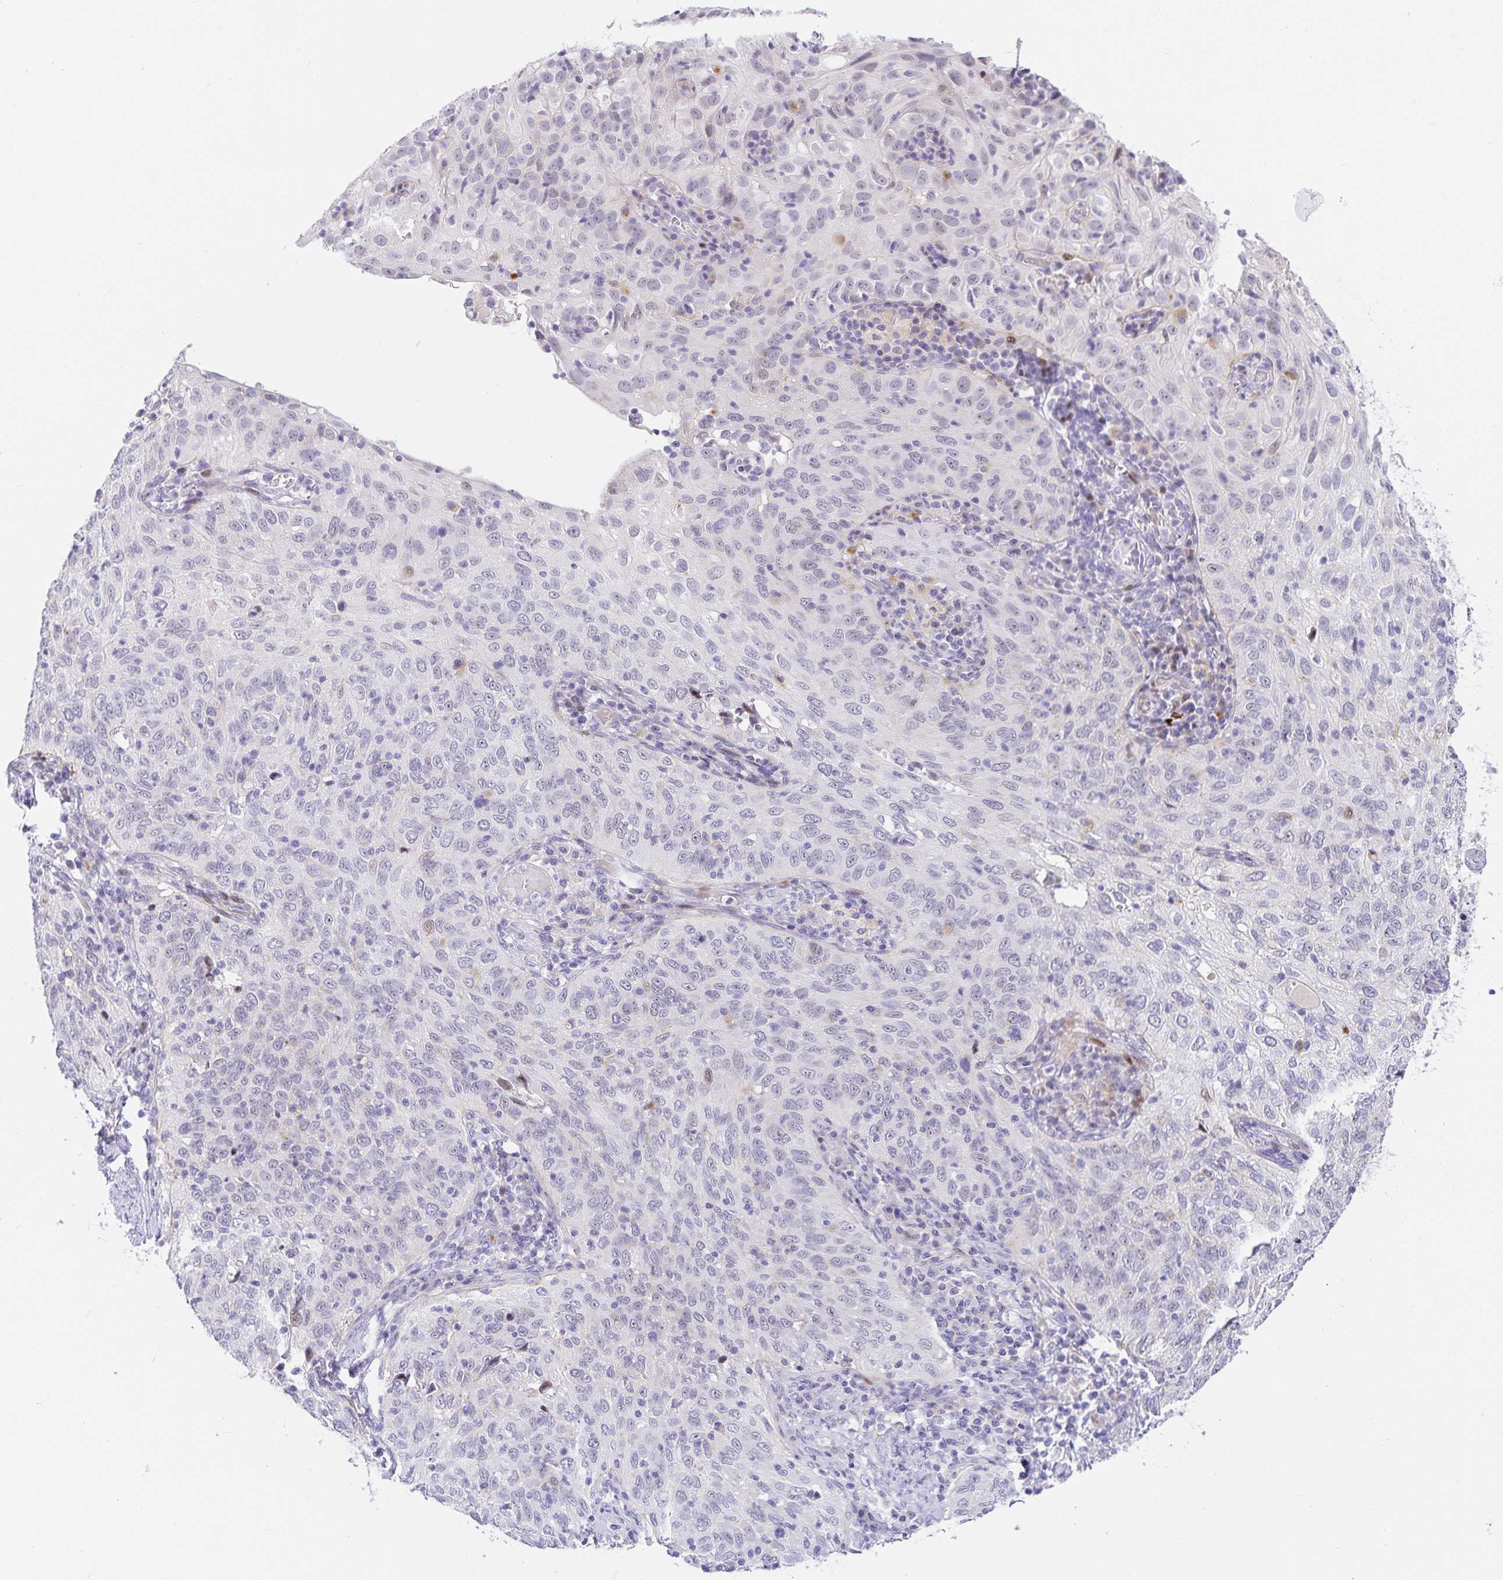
{"staining": {"intensity": "negative", "quantity": "none", "location": "none"}, "tissue": "cervical cancer", "cell_type": "Tumor cells", "image_type": "cancer", "snomed": [{"axis": "morphology", "description": "Squamous cell carcinoma, NOS"}, {"axis": "topography", "description": "Cervix"}], "caption": "IHC micrograph of neoplastic tissue: squamous cell carcinoma (cervical) stained with DAB exhibits no significant protein positivity in tumor cells.", "gene": "KBTBD13", "patient": {"sex": "female", "age": 52}}